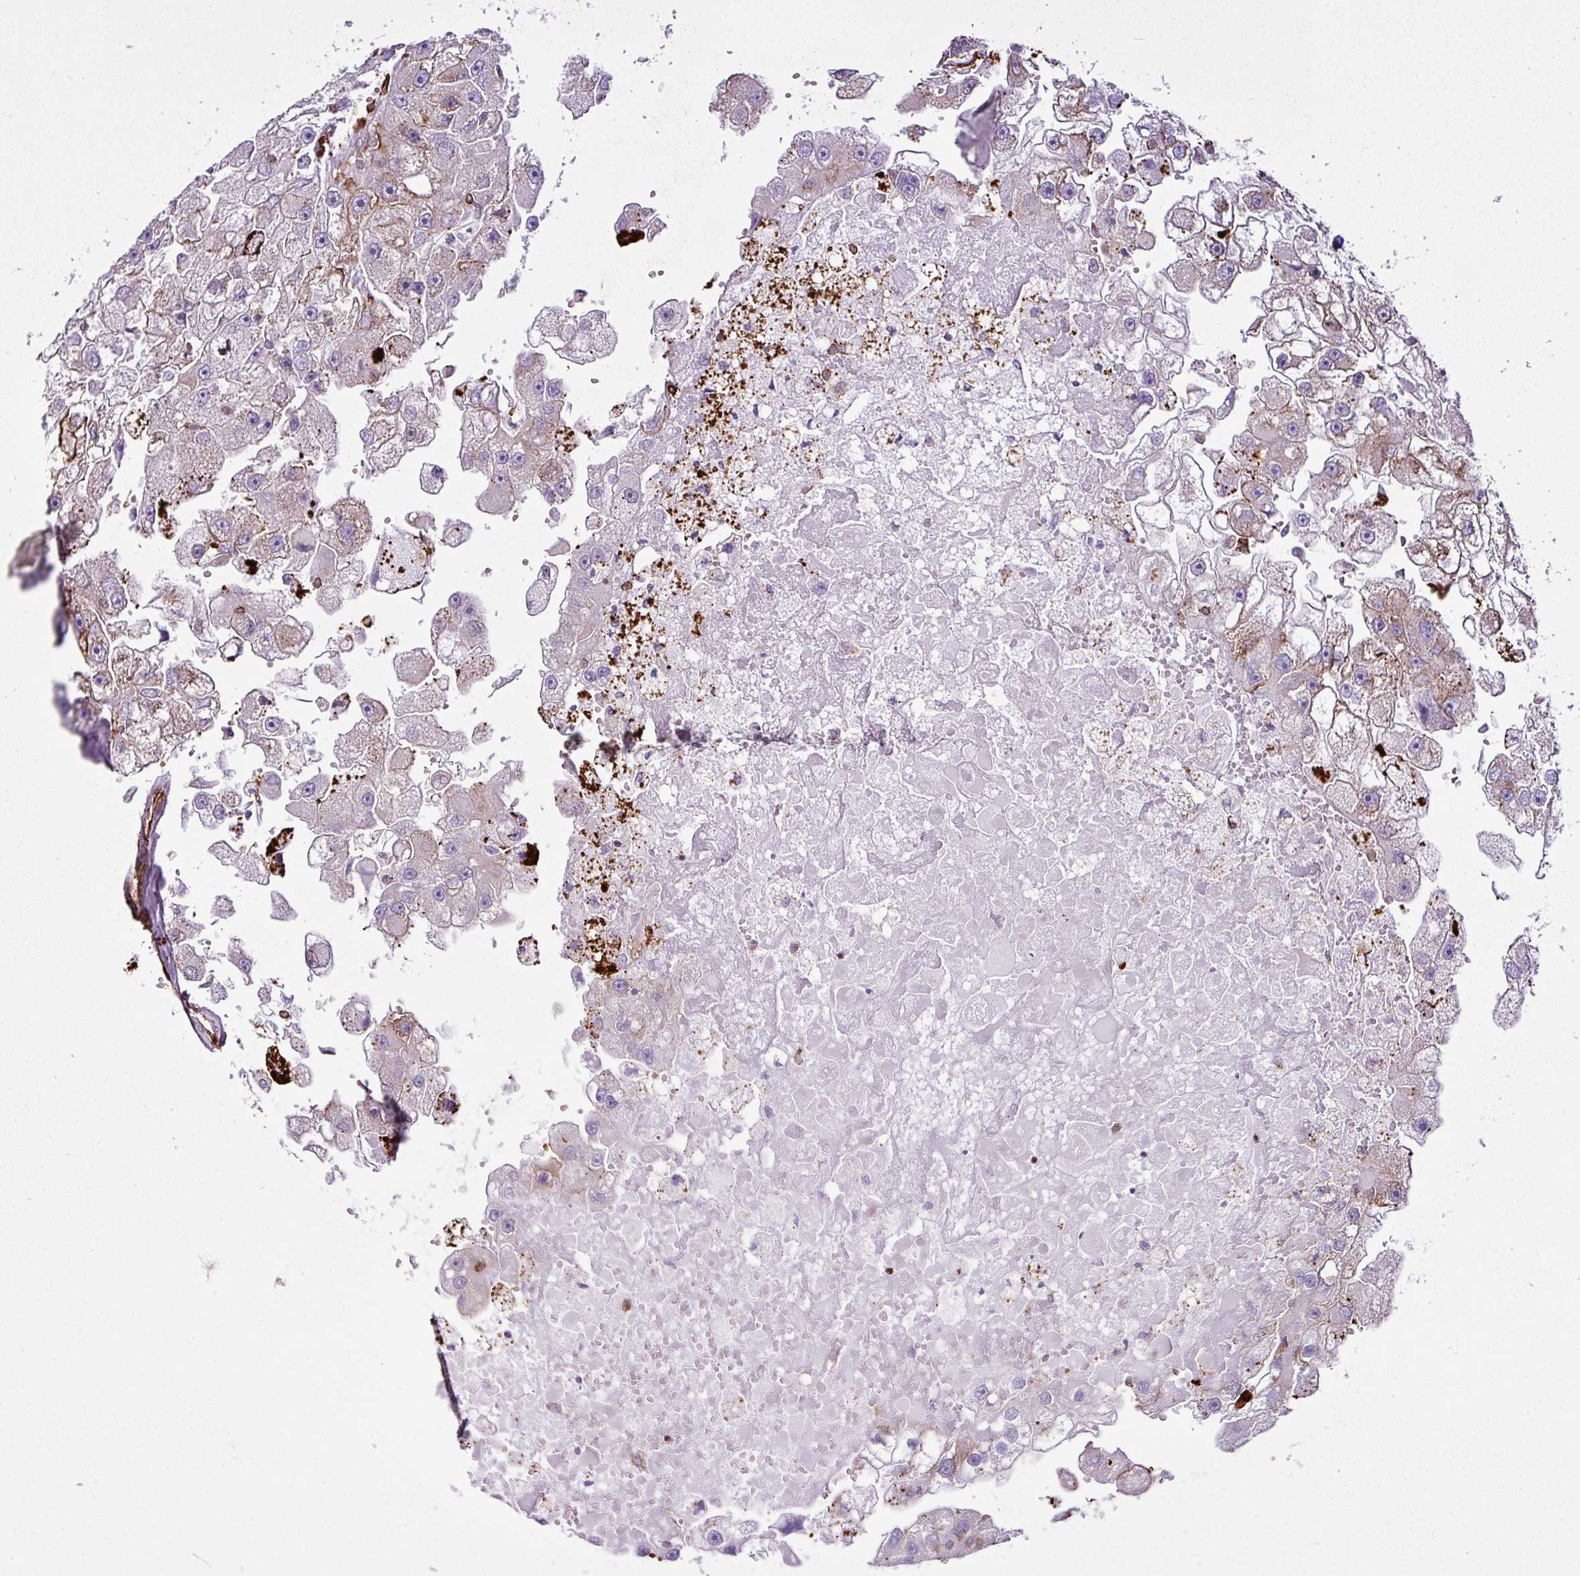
{"staining": {"intensity": "moderate", "quantity": "<25%", "location": "cytoplasmic/membranous"}, "tissue": "renal cancer", "cell_type": "Tumor cells", "image_type": "cancer", "snomed": [{"axis": "morphology", "description": "Adenocarcinoma, NOS"}, {"axis": "topography", "description": "Kidney"}], "caption": "Renal cancer stained with IHC displays moderate cytoplasmic/membranous positivity in approximately <25% of tumor cells. (brown staining indicates protein expression, while blue staining denotes nuclei).", "gene": "EME2", "patient": {"sex": "male", "age": 63}}